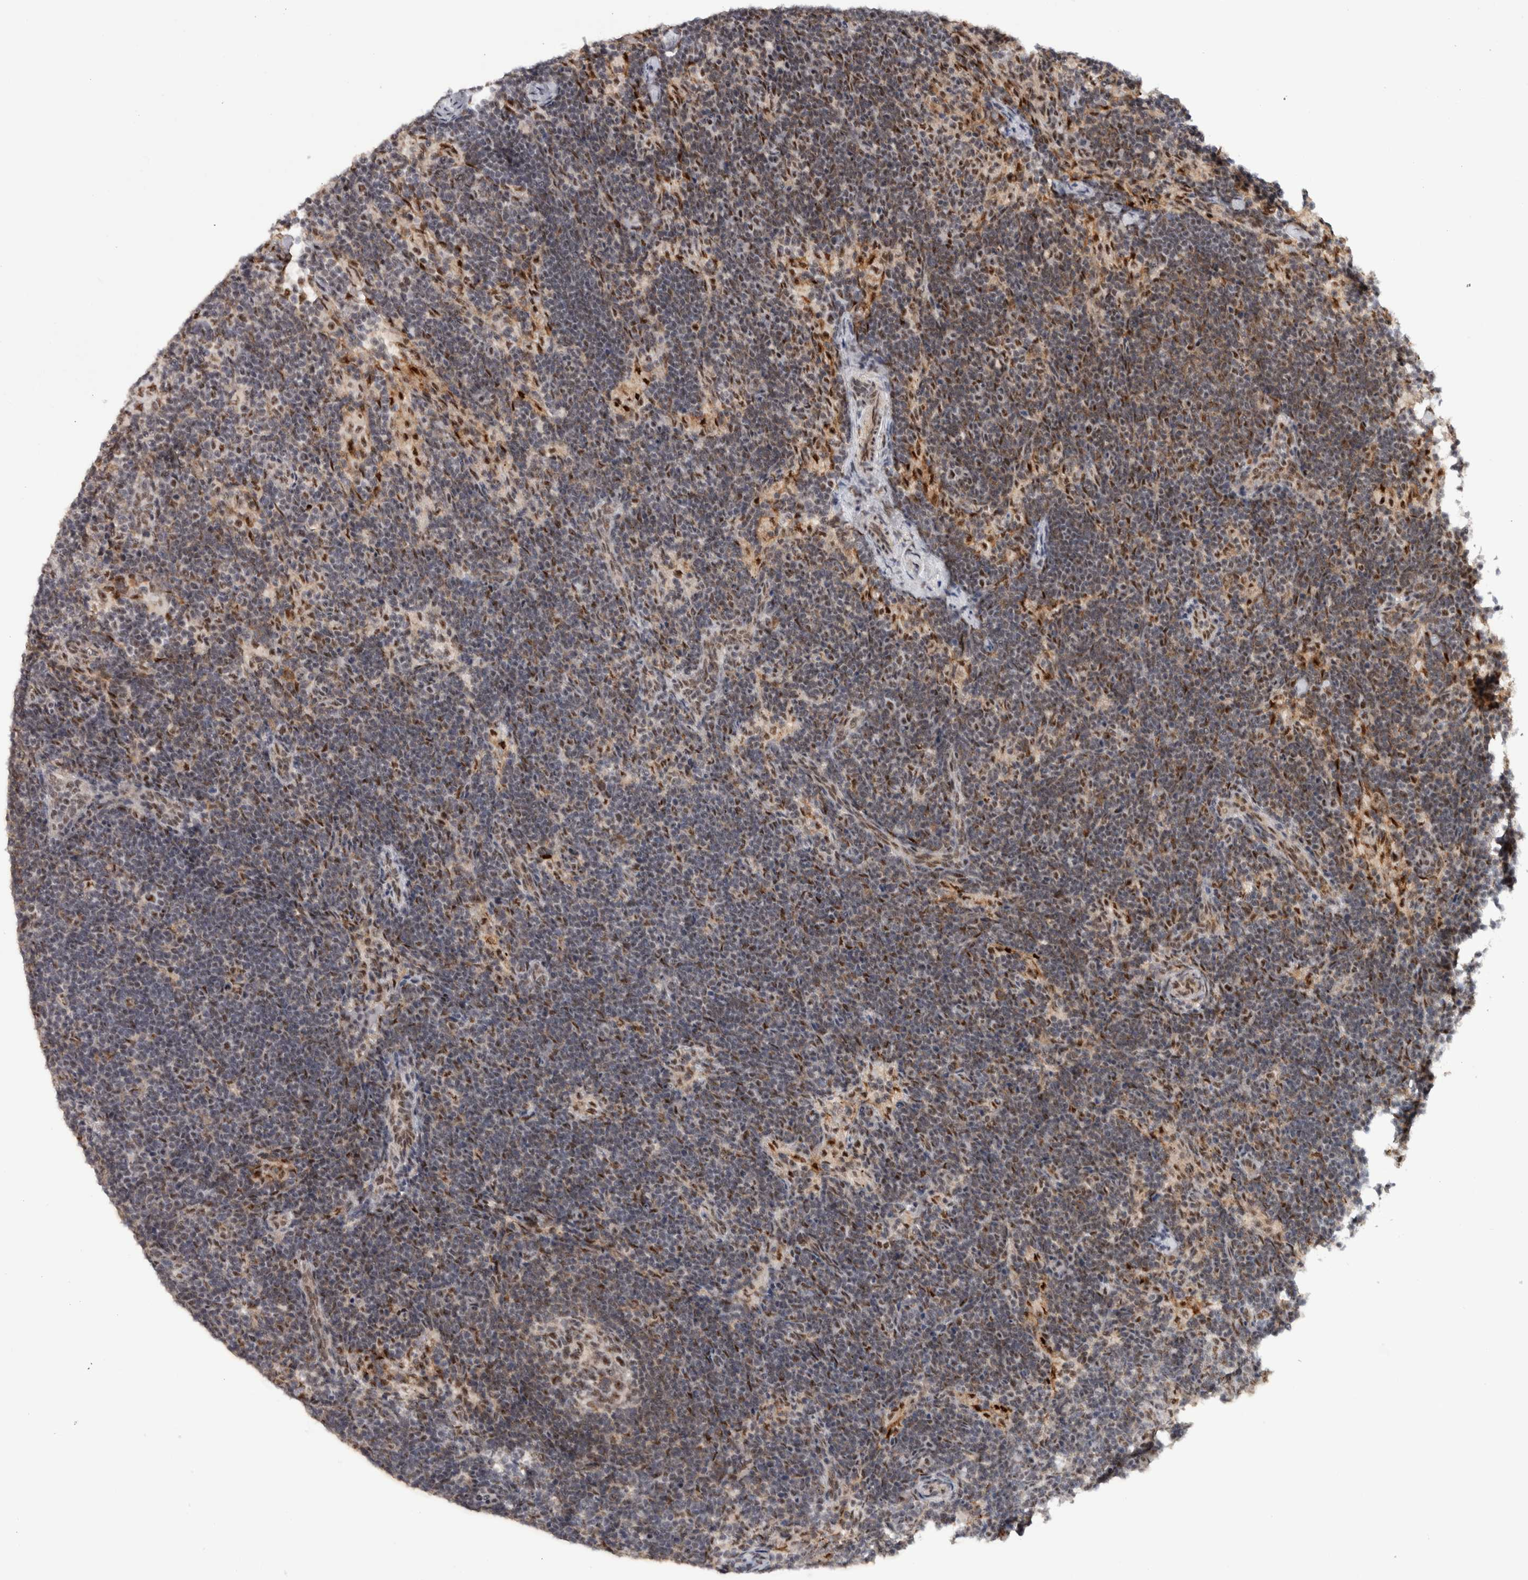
{"staining": {"intensity": "moderate", "quantity": "25%-75%", "location": "nuclear"}, "tissue": "lymph node", "cell_type": "Germinal center cells", "image_type": "normal", "snomed": [{"axis": "morphology", "description": "Normal tissue, NOS"}, {"axis": "topography", "description": "Lymph node"}], "caption": "Immunohistochemical staining of normal human lymph node exhibits 25%-75% levels of moderate nuclear protein staining in approximately 25%-75% of germinal center cells.", "gene": "MKNK1", "patient": {"sex": "female", "age": 22}}